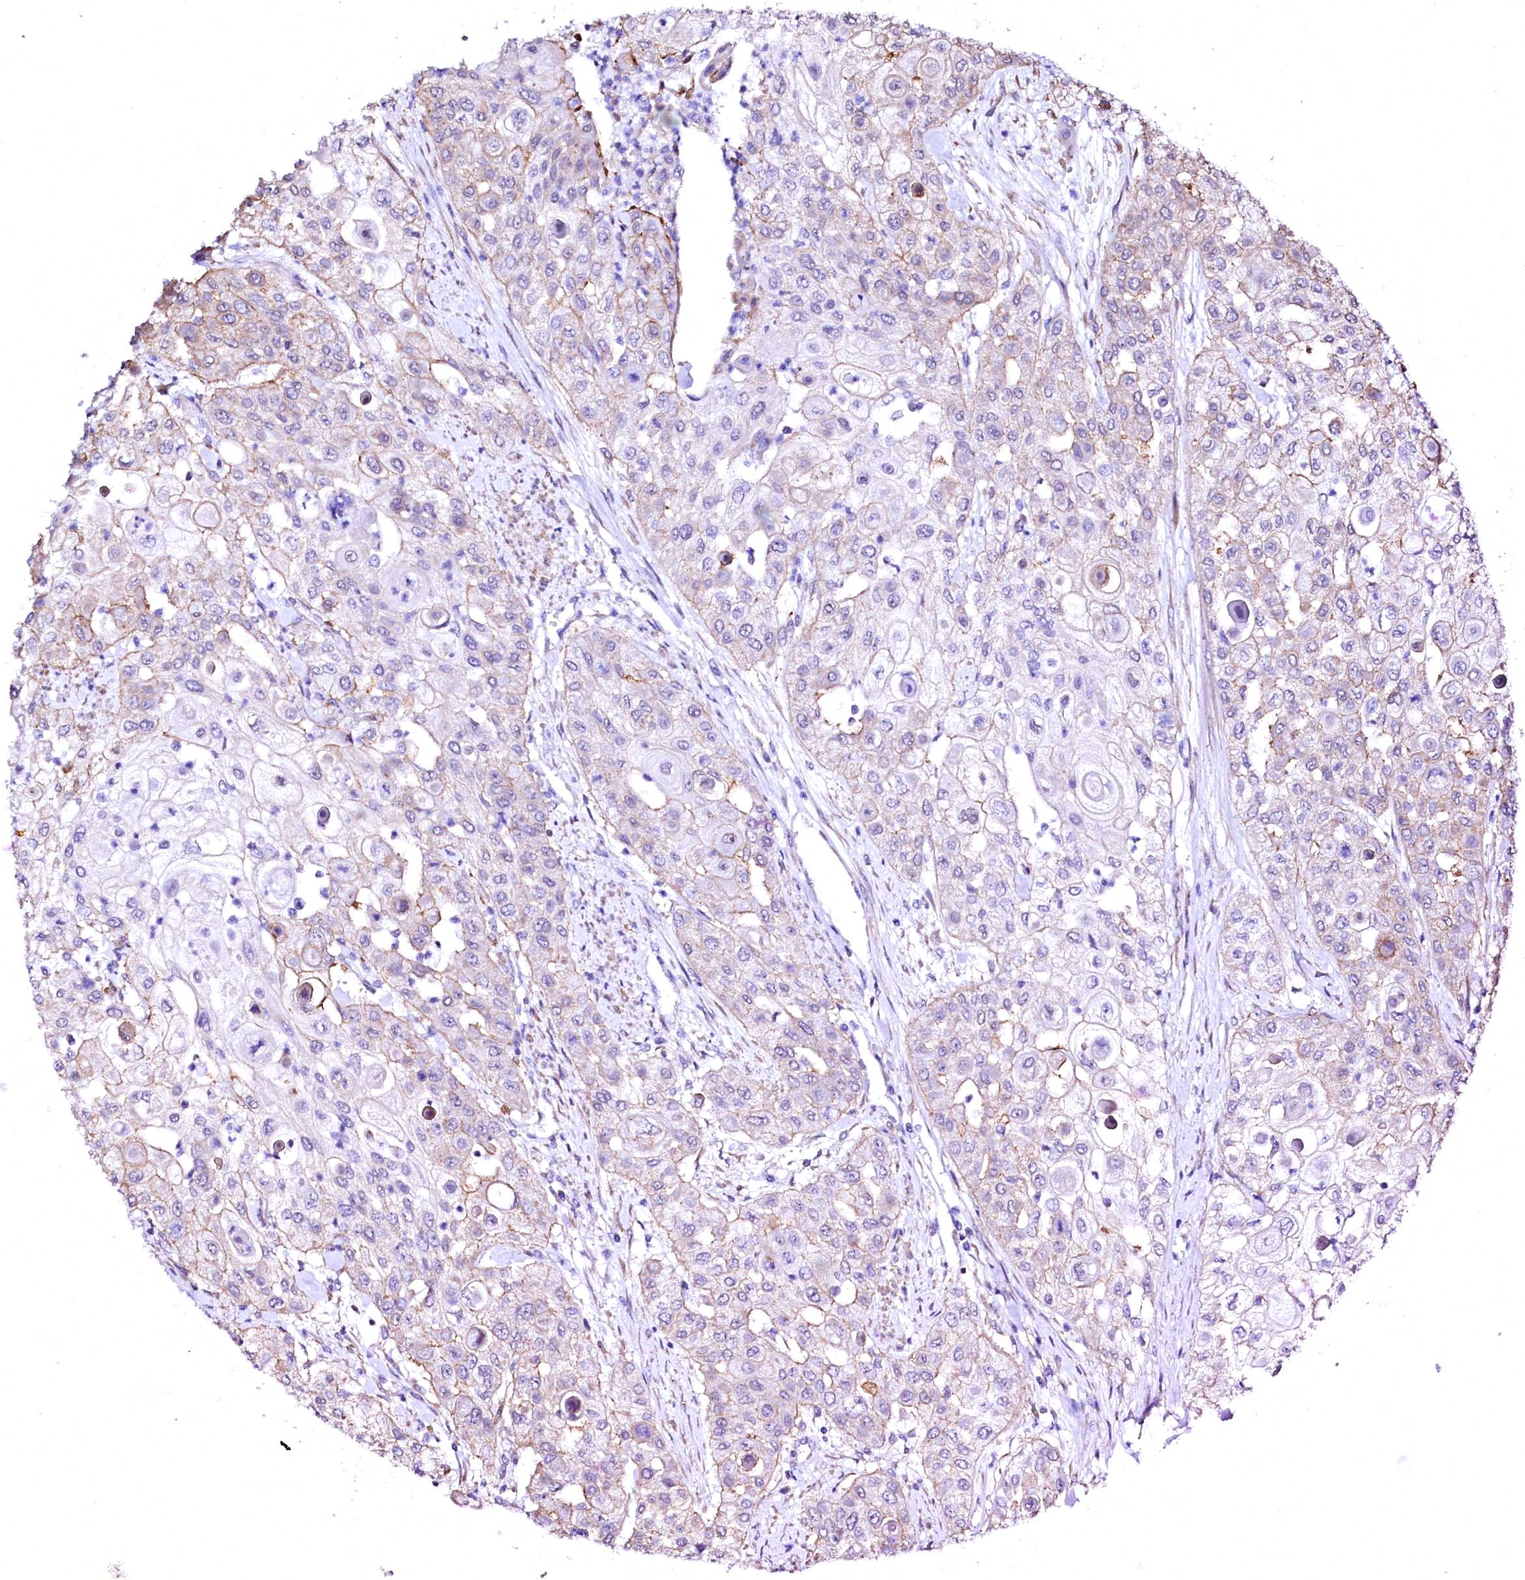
{"staining": {"intensity": "moderate", "quantity": "<25%", "location": "cytoplasmic/membranous"}, "tissue": "urothelial cancer", "cell_type": "Tumor cells", "image_type": "cancer", "snomed": [{"axis": "morphology", "description": "Urothelial carcinoma, High grade"}, {"axis": "topography", "description": "Urinary bladder"}], "caption": "Moderate cytoplasmic/membranous positivity is seen in about <25% of tumor cells in urothelial cancer. (DAB (3,3'-diaminobenzidine) IHC, brown staining for protein, blue staining for nuclei).", "gene": "GPR176", "patient": {"sex": "female", "age": 79}}